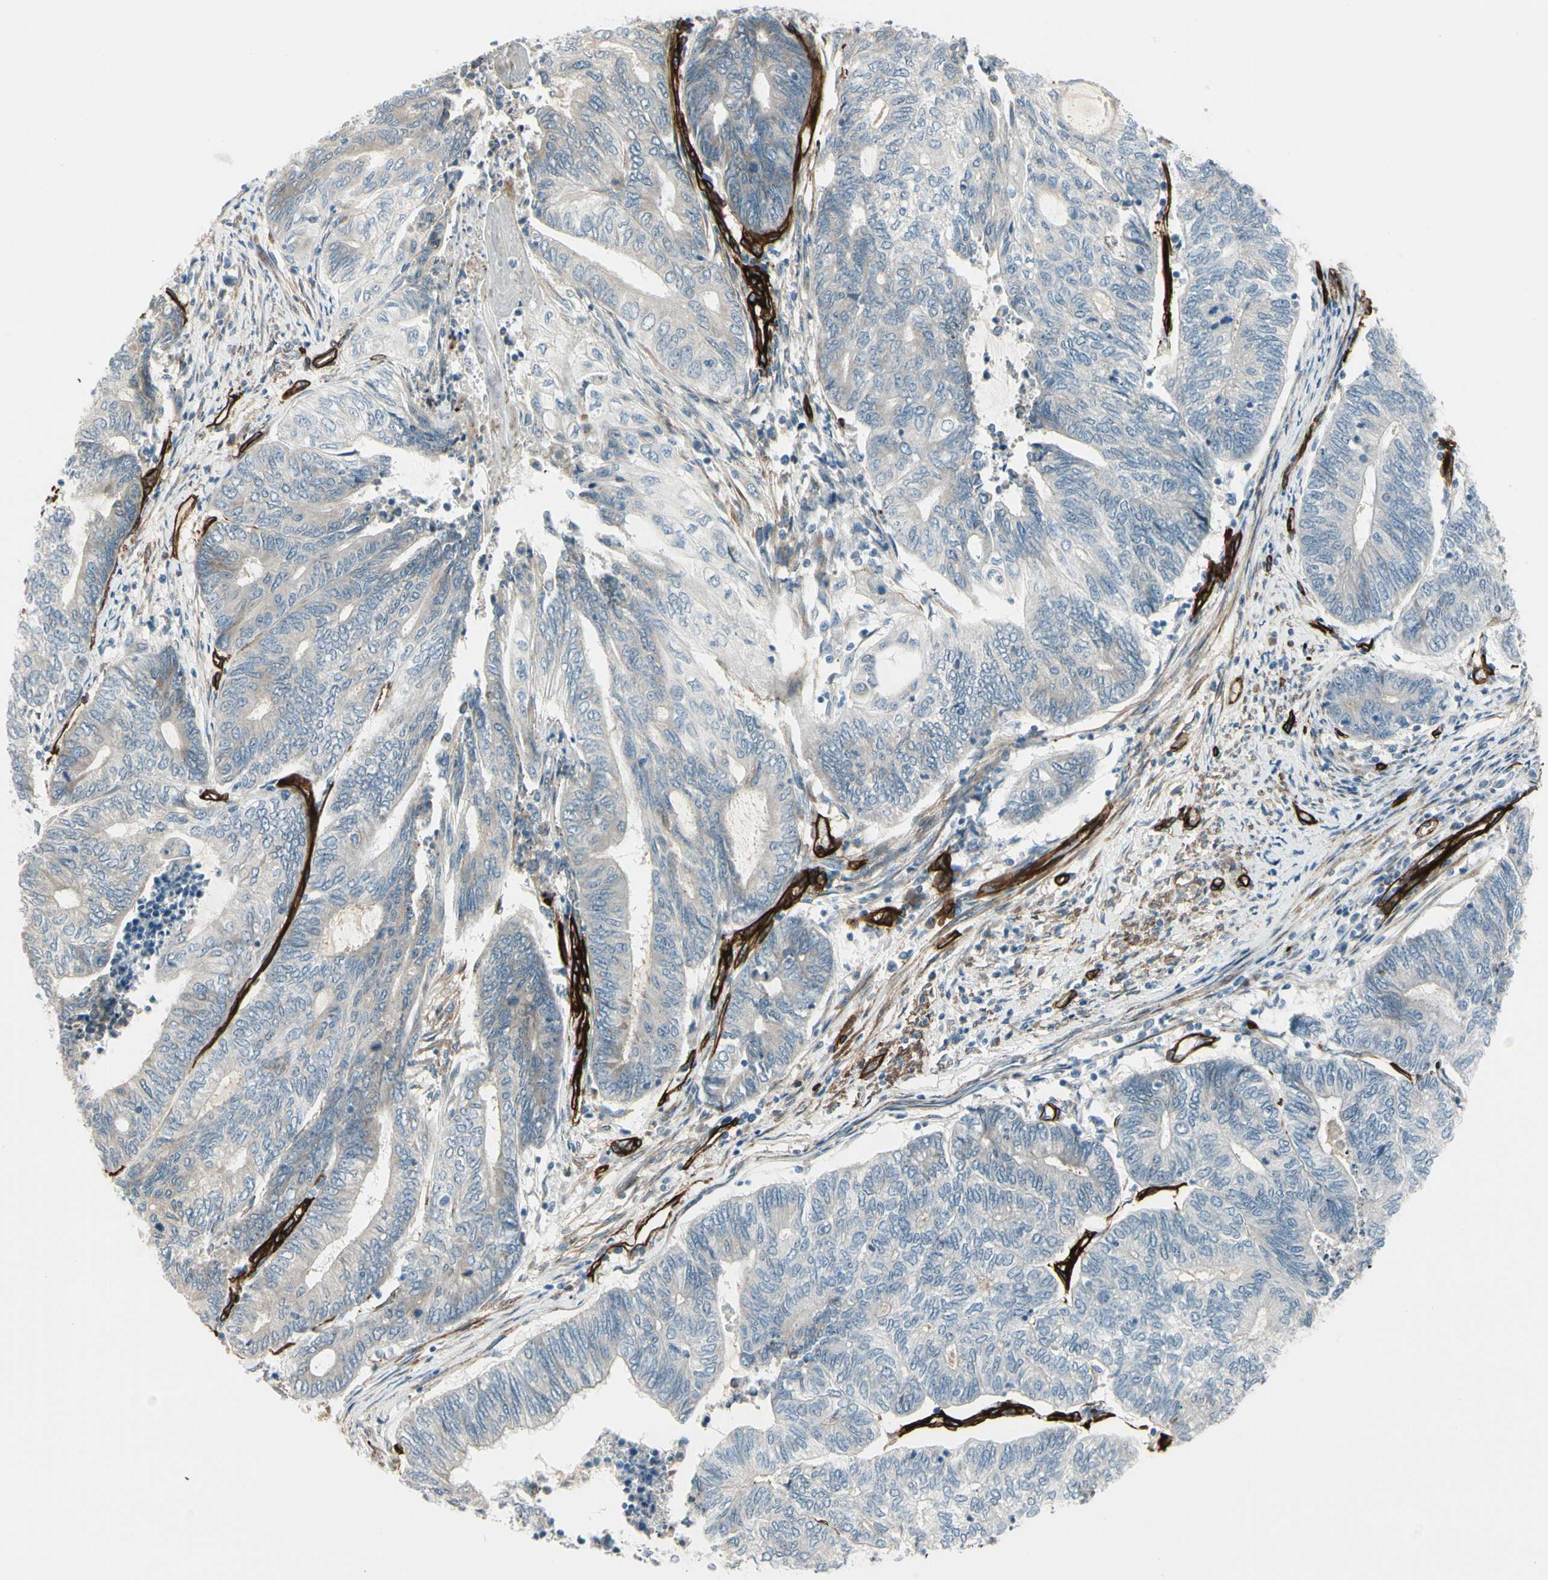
{"staining": {"intensity": "negative", "quantity": "none", "location": "none"}, "tissue": "endometrial cancer", "cell_type": "Tumor cells", "image_type": "cancer", "snomed": [{"axis": "morphology", "description": "Adenocarcinoma, NOS"}, {"axis": "topography", "description": "Uterus"}, {"axis": "topography", "description": "Endometrium"}], "caption": "Immunohistochemistry image of neoplastic tissue: human adenocarcinoma (endometrial) stained with DAB (3,3'-diaminobenzidine) reveals no significant protein positivity in tumor cells.", "gene": "MCAM", "patient": {"sex": "female", "age": 70}}